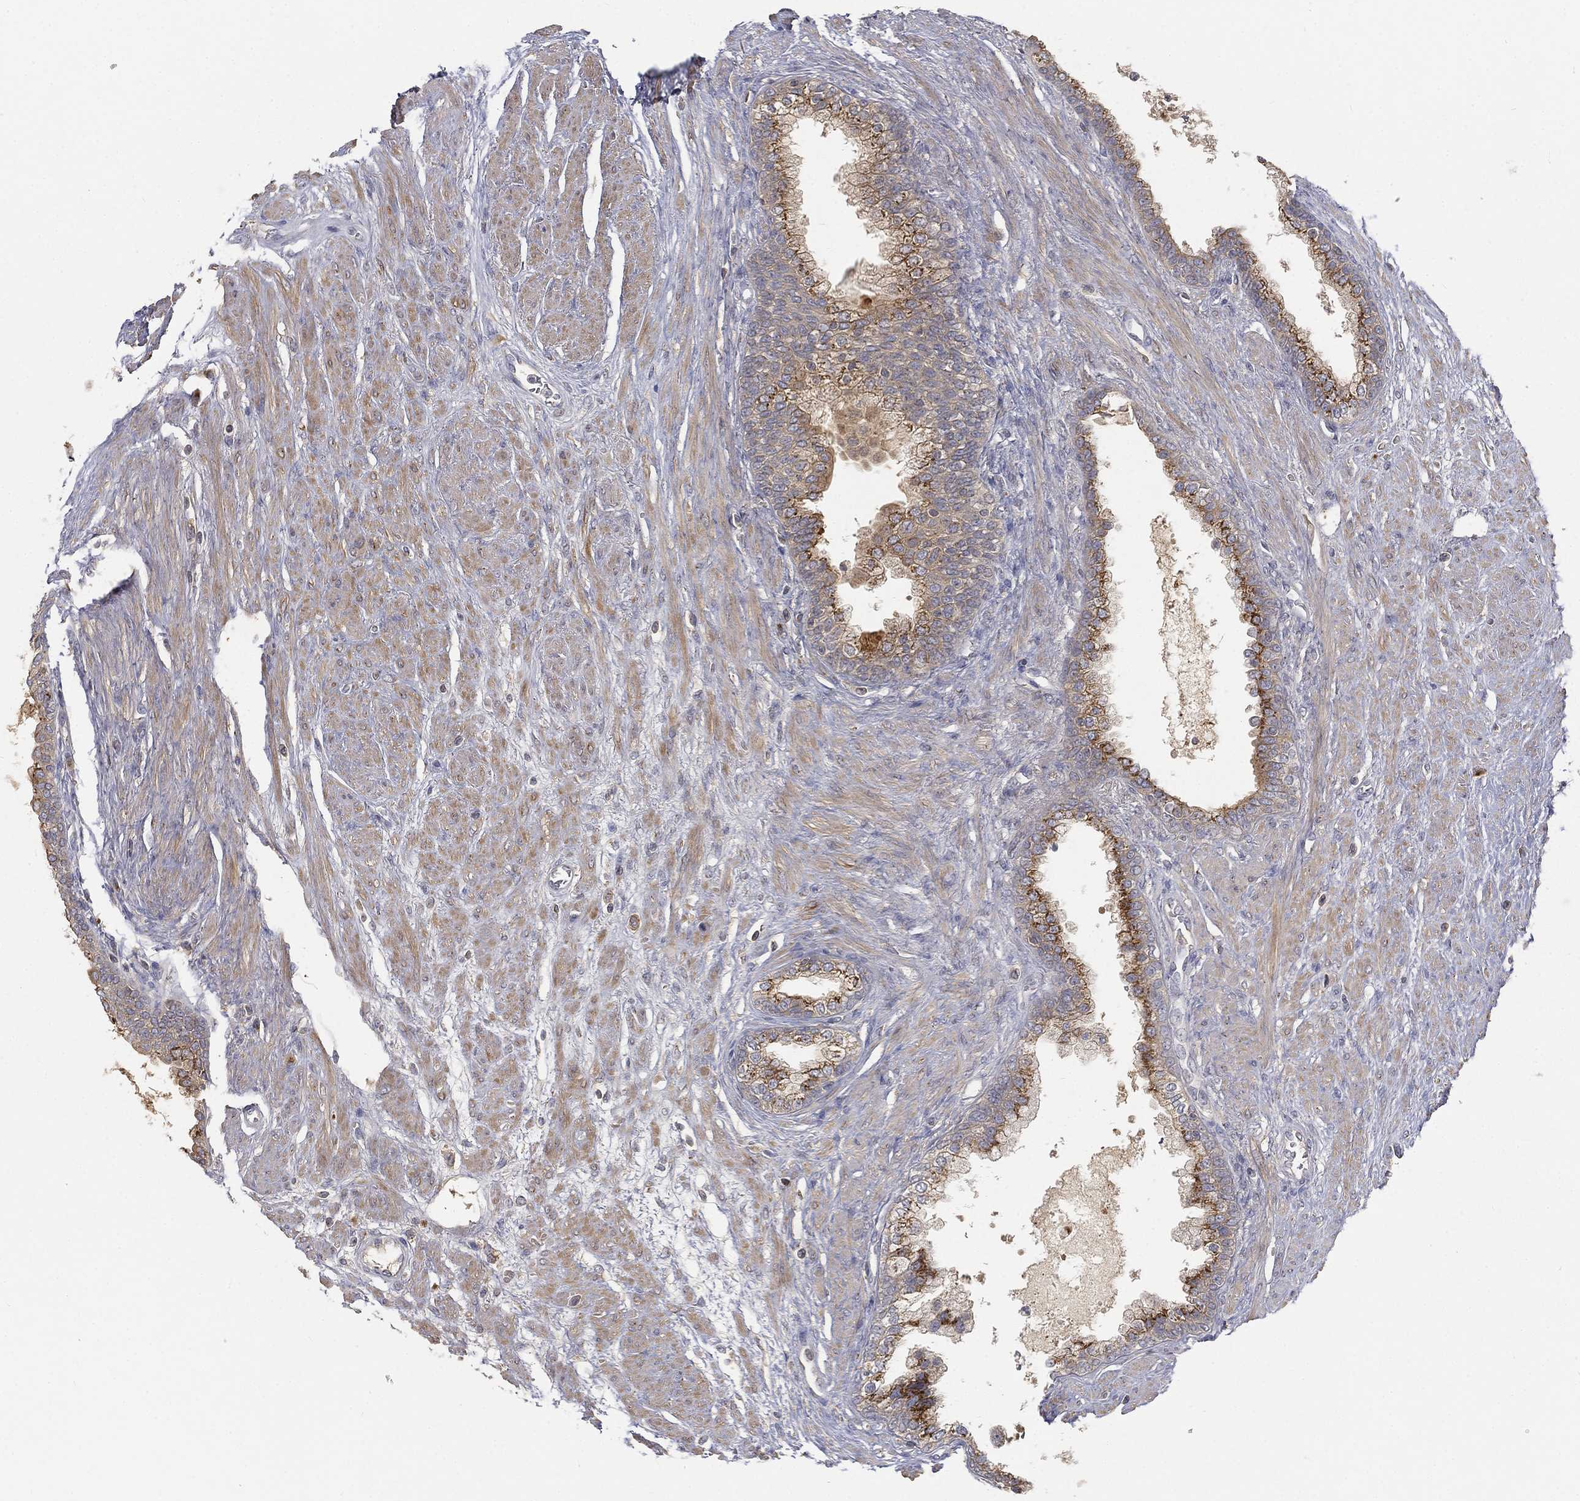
{"staining": {"intensity": "strong", "quantity": "<25%", "location": "cytoplasmic/membranous"}, "tissue": "prostate cancer", "cell_type": "Tumor cells", "image_type": "cancer", "snomed": [{"axis": "morphology", "description": "Adenocarcinoma, NOS"}, {"axis": "topography", "description": "Prostate and seminal vesicle, NOS"}, {"axis": "topography", "description": "Prostate"}], "caption": "The histopathology image demonstrates immunohistochemical staining of prostate cancer (adenocarcinoma). There is strong cytoplasmic/membranous positivity is present in about <25% of tumor cells. Immunohistochemistry stains the protein of interest in brown and the nuclei are stained blue.", "gene": "CTSL", "patient": {"sex": "male", "age": 62}}